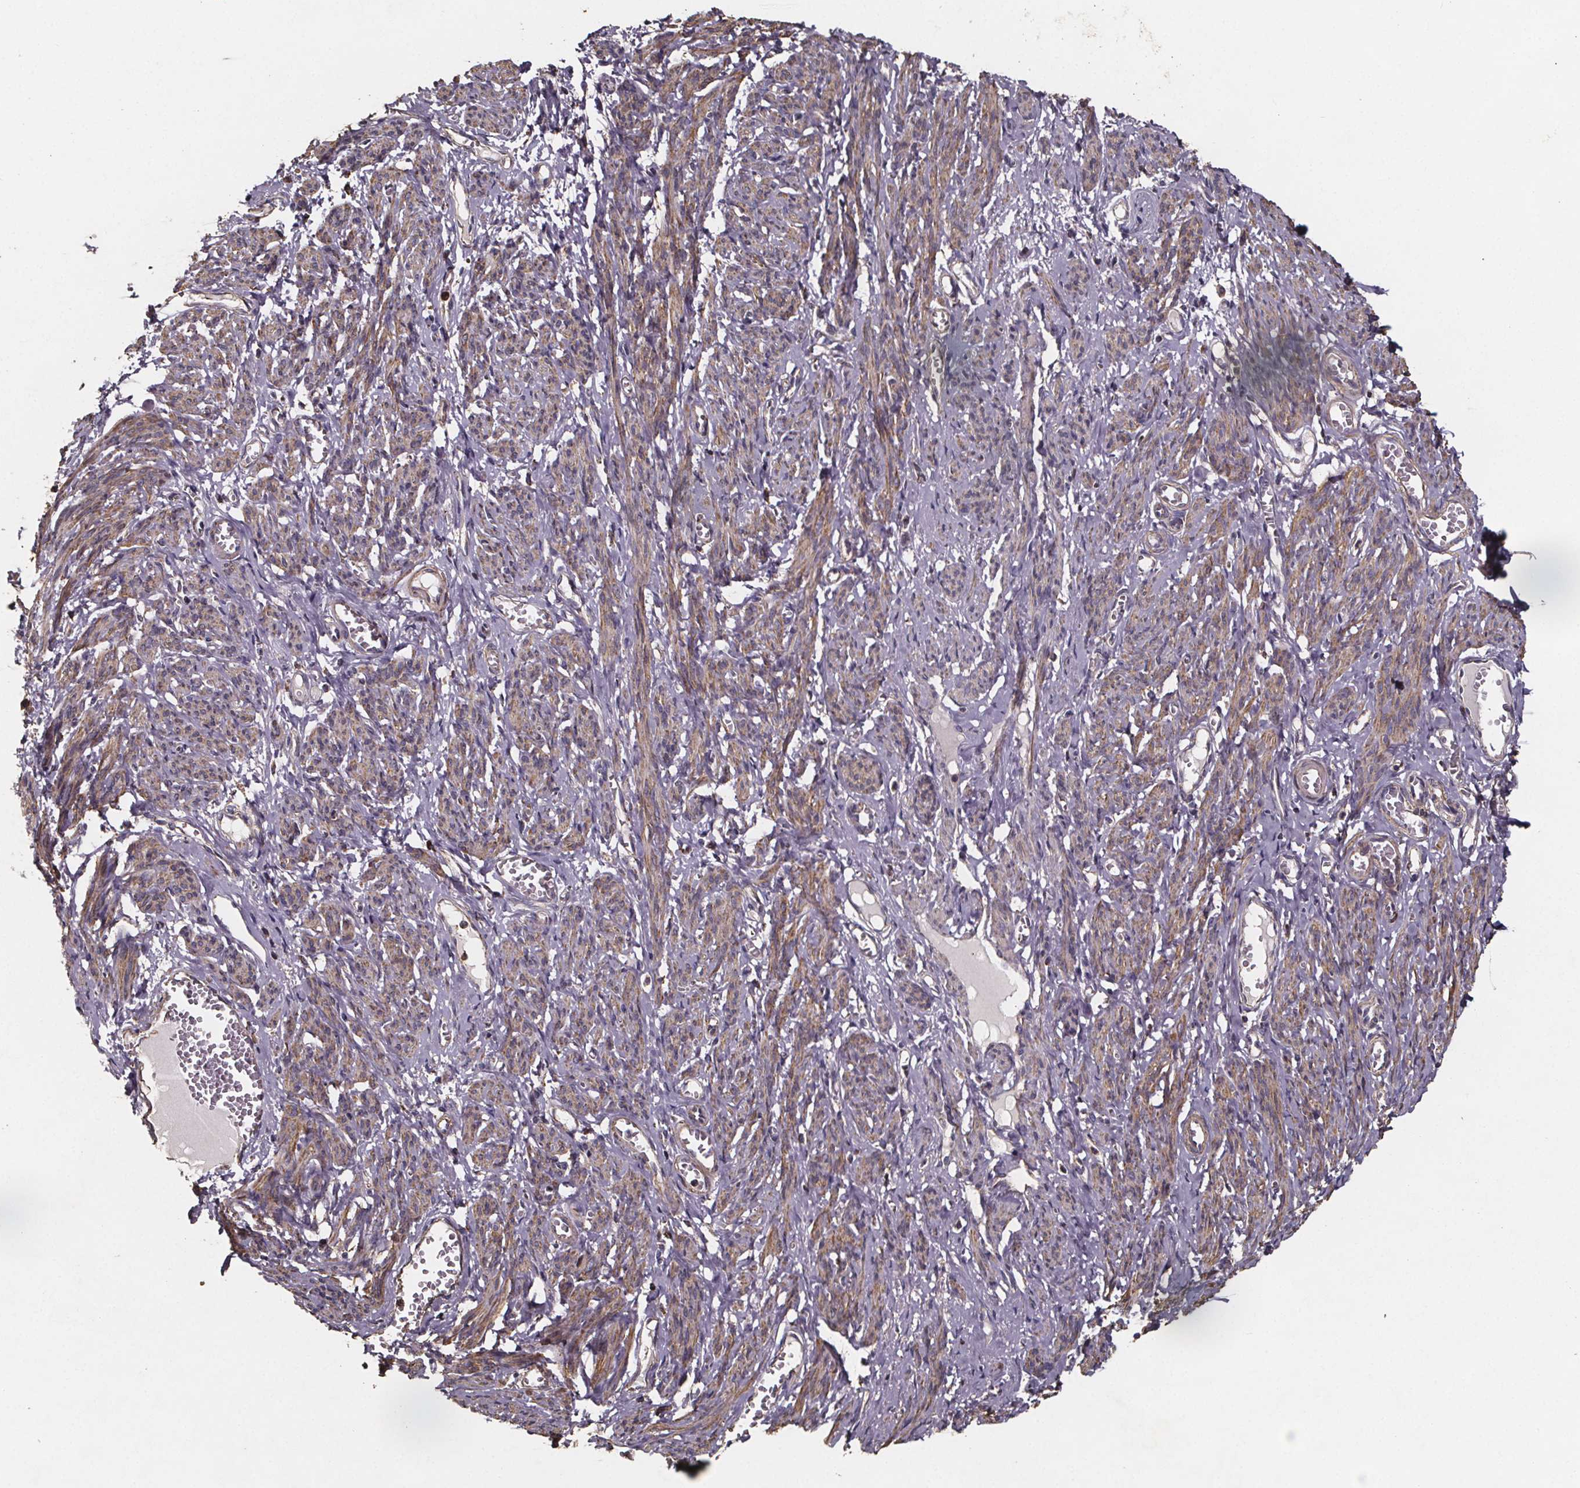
{"staining": {"intensity": "moderate", "quantity": ">75%", "location": "cytoplasmic/membranous"}, "tissue": "smooth muscle", "cell_type": "Smooth muscle cells", "image_type": "normal", "snomed": [{"axis": "morphology", "description": "Normal tissue, NOS"}, {"axis": "topography", "description": "Smooth muscle"}], "caption": "A histopathology image of human smooth muscle stained for a protein exhibits moderate cytoplasmic/membranous brown staining in smooth muscle cells.", "gene": "SLC35D2", "patient": {"sex": "female", "age": 65}}